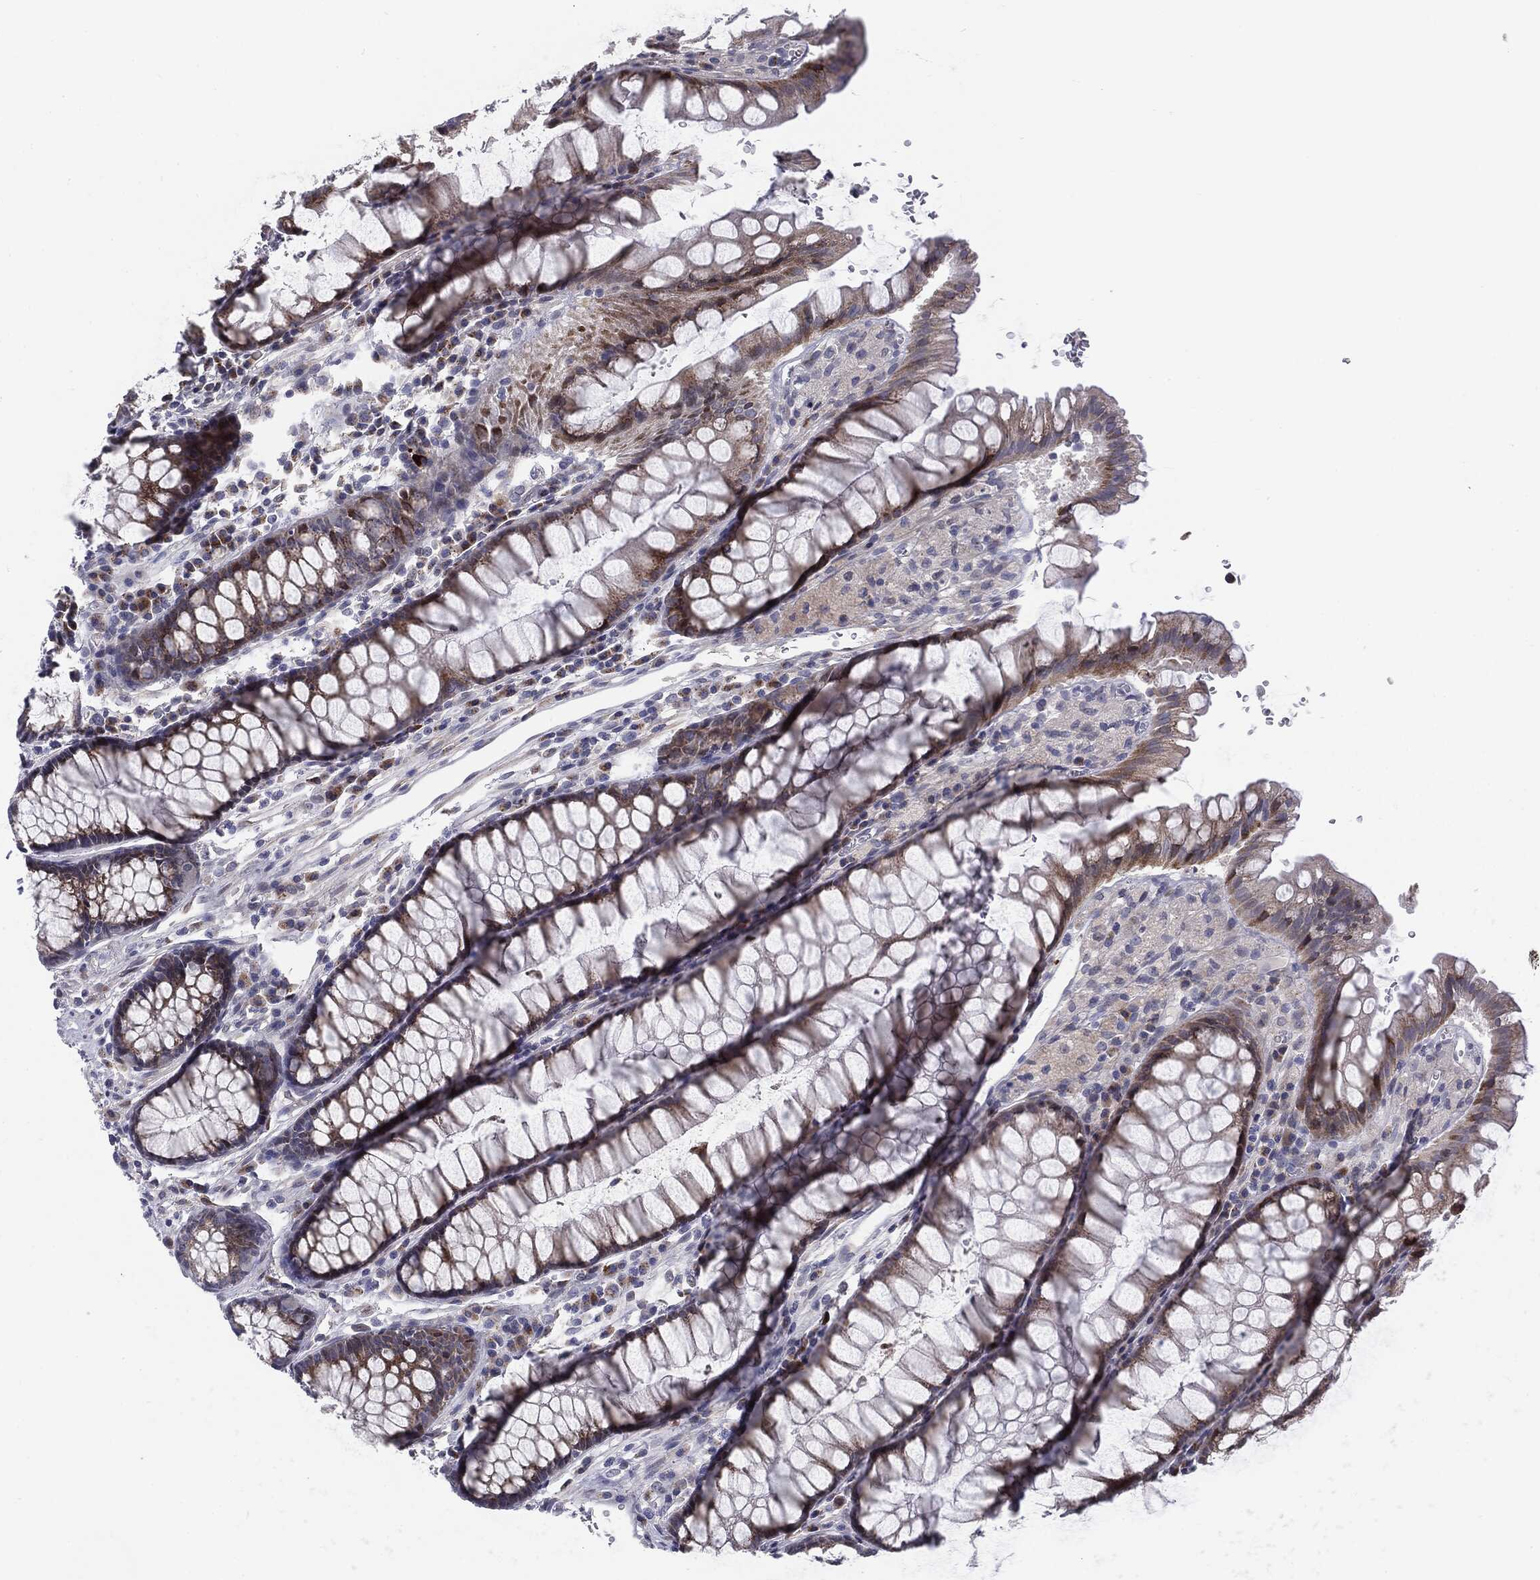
{"staining": {"intensity": "moderate", "quantity": "<25%", "location": "cytoplasmic/membranous"}, "tissue": "rectum", "cell_type": "Glandular cells", "image_type": "normal", "snomed": [{"axis": "morphology", "description": "Normal tissue, NOS"}, {"axis": "topography", "description": "Rectum"}], "caption": "A photomicrograph showing moderate cytoplasmic/membranous positivity in about <25% of glandular cells in benign rectum, as visualized by brown immunohistochemical staining.", "gene": "KRT5", "patient": {"sex": "female", "age": 68}}